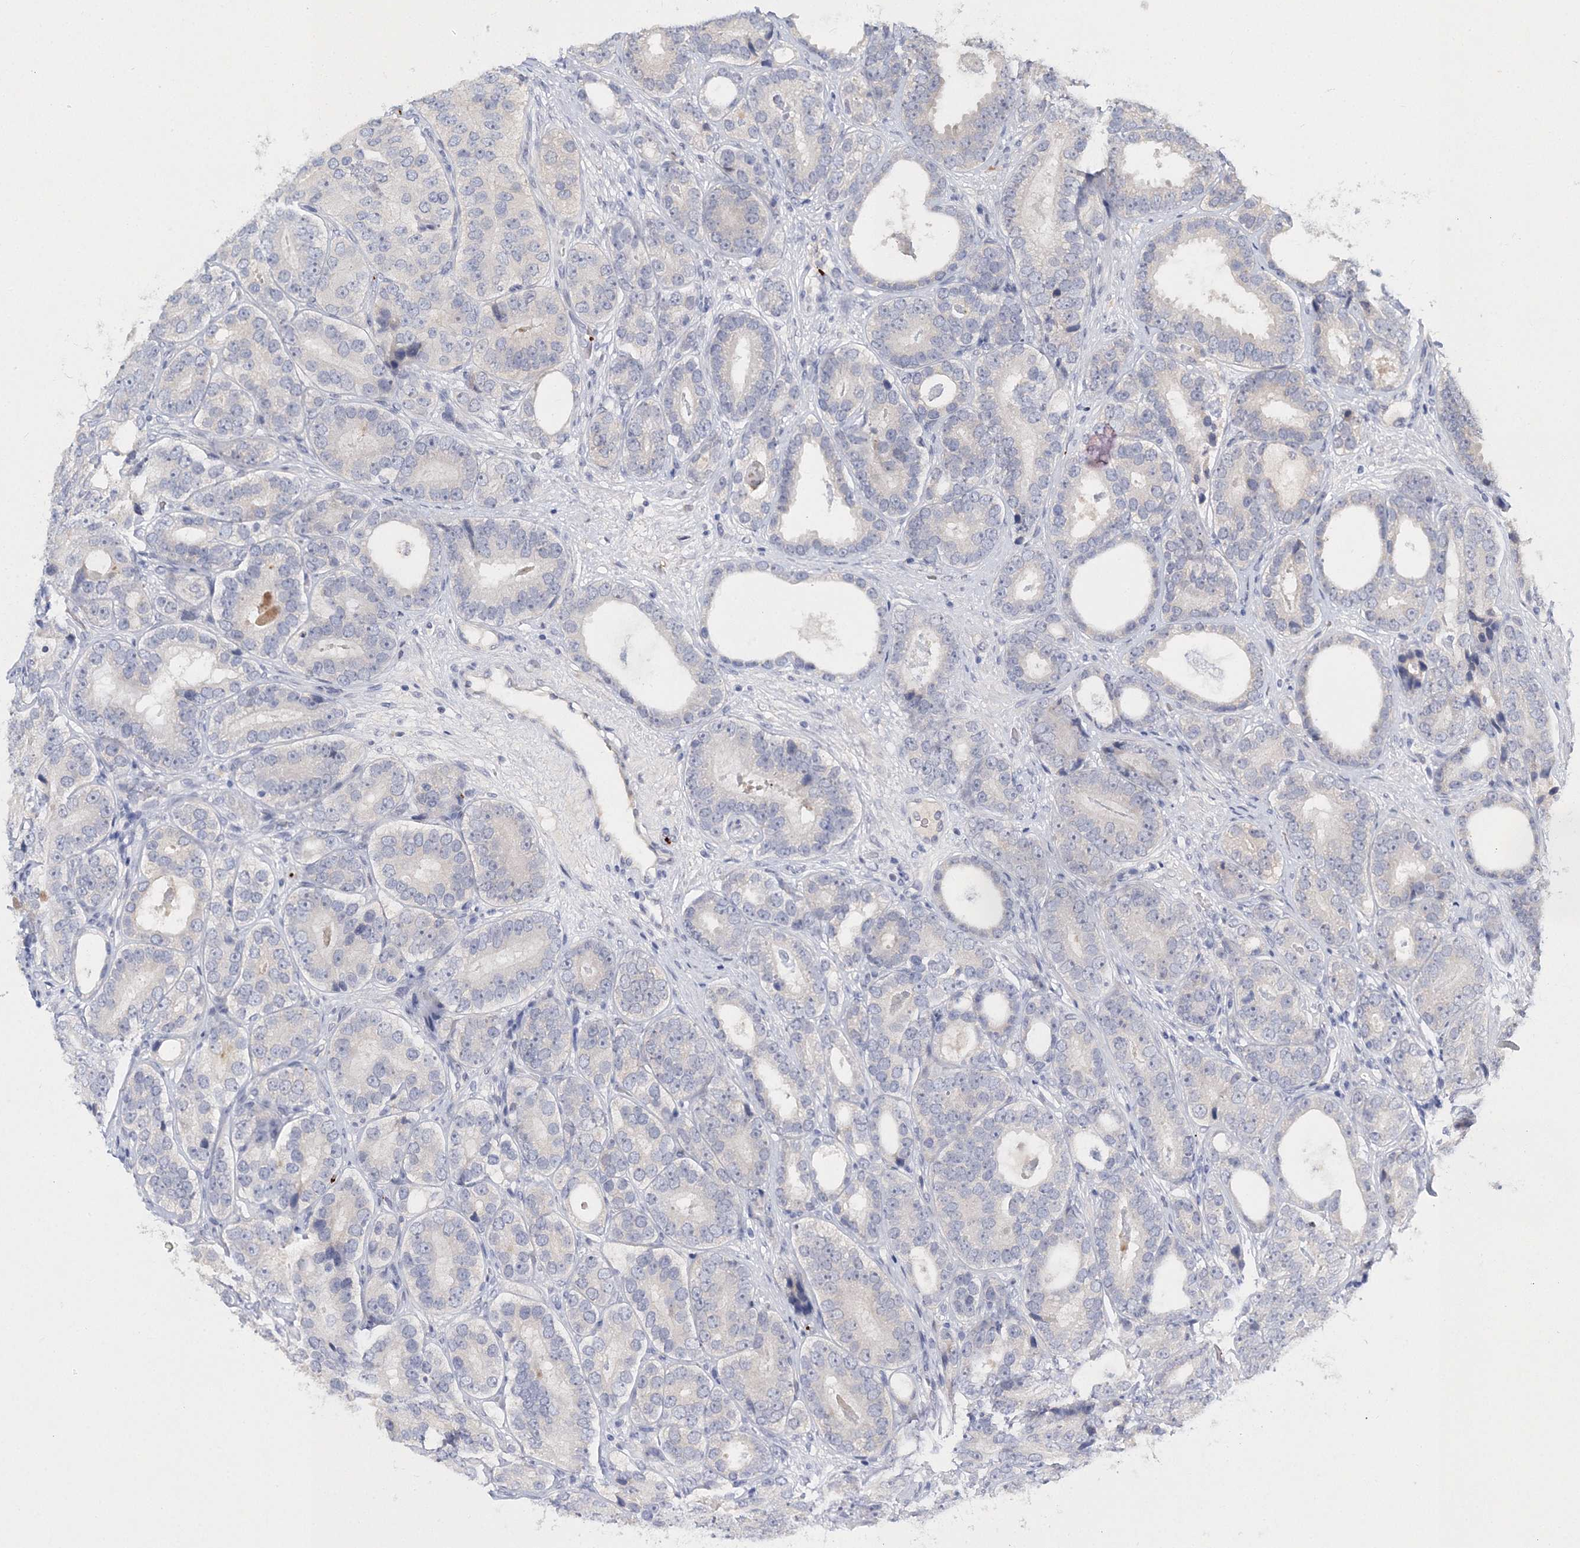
{"staining": {"intensity": "negative", "quantity": "none", "location": "none"}, "tissue": "prostate cancer", "cell_type": "Tumor cells", "image_type": "cancer", "snomed": [{"axis": "morphology", "description": "Adenocarcinoma, High grade"}, {"axis": "topography", "description": "Prostate"}], "caption": "Immunohistochemical staining of human prostate cancer (high-grade adenocarcinoma) displays no significant staining in tumor cells. Nuclei are stained in blue.", "gene": "MYOZ2", "patient": {"sex": "male", "age": 56}}